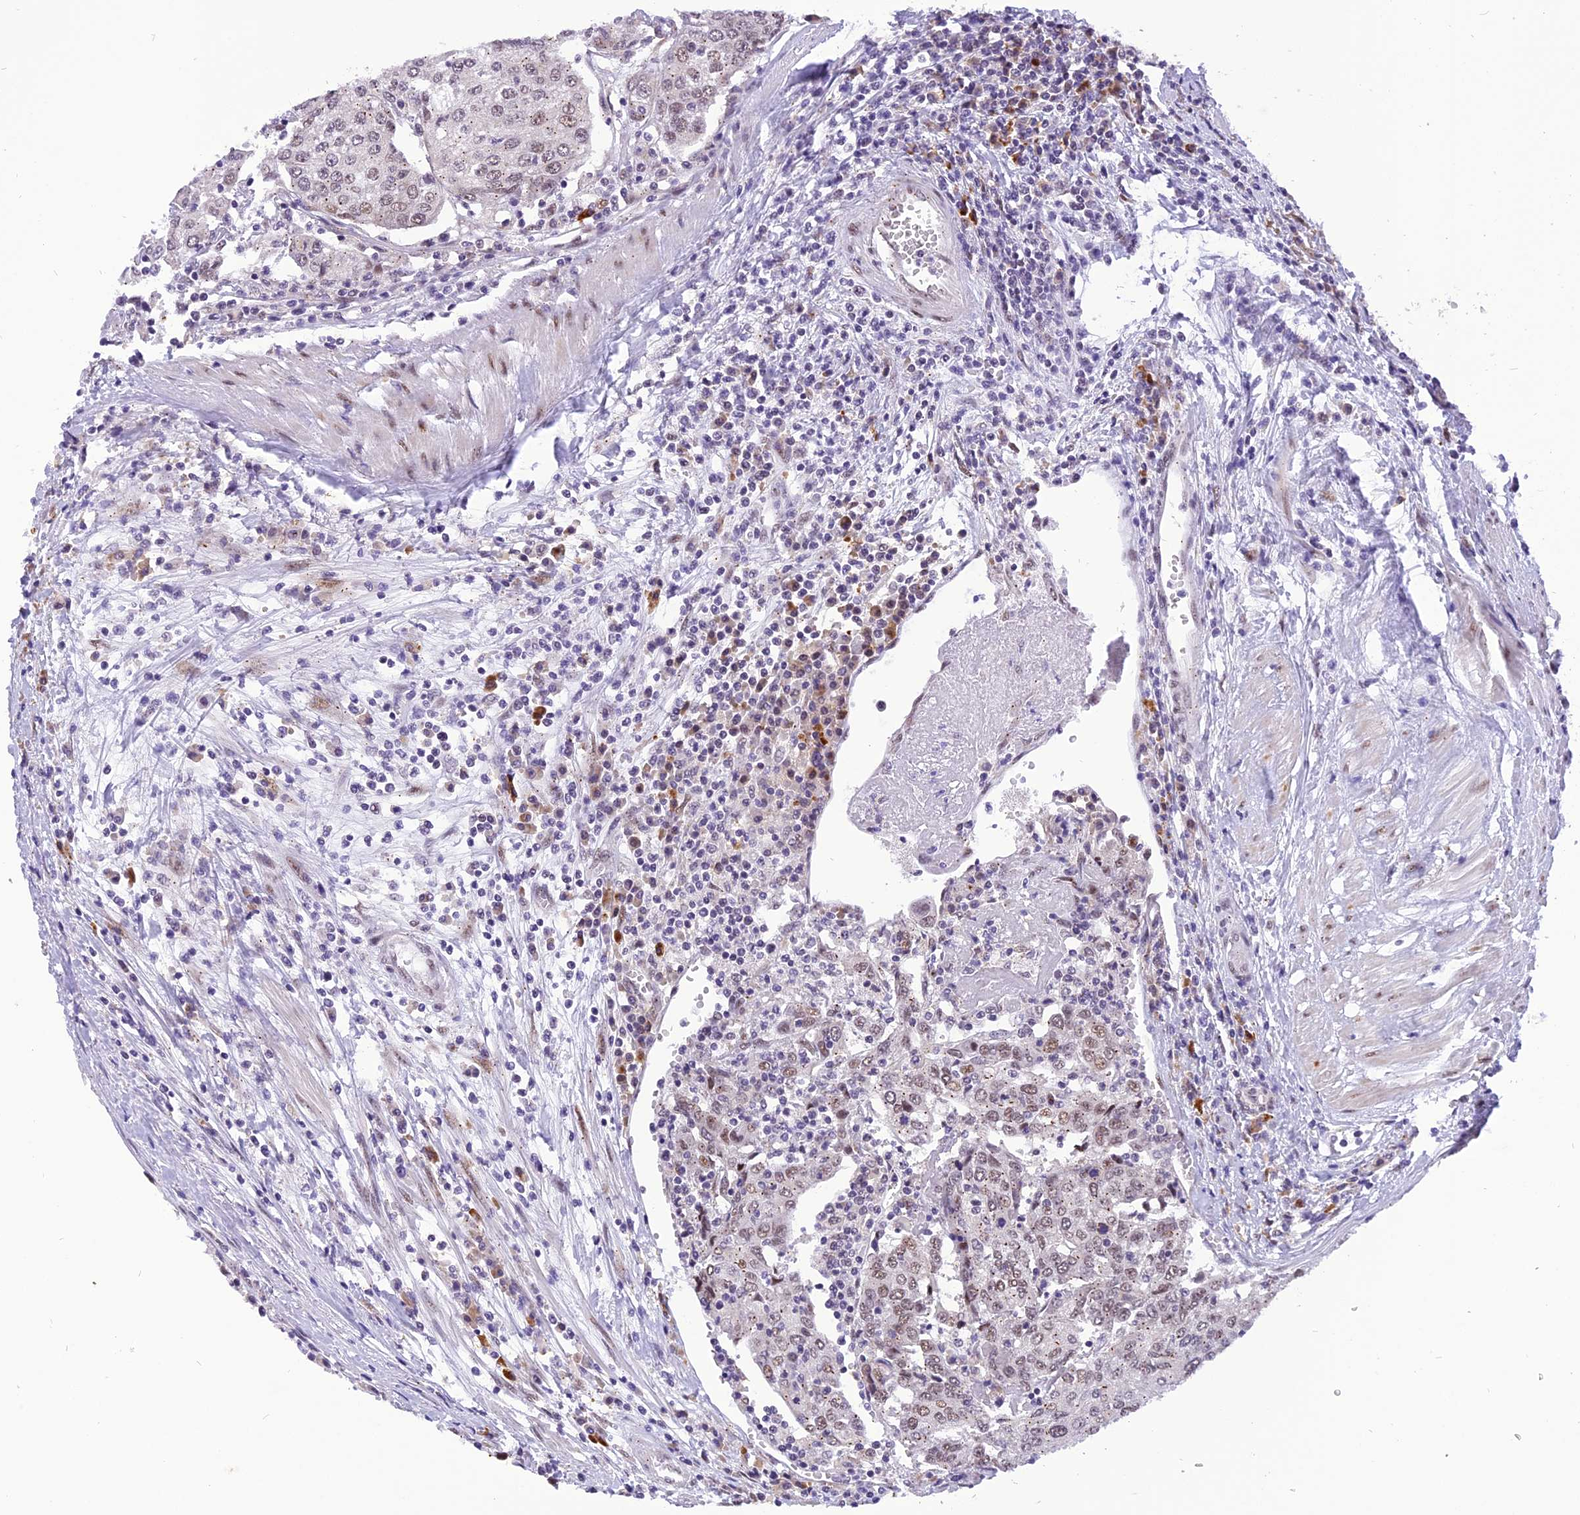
{"staining": {"intensity": "weak", "quantity": "25%-75%", "location": "nuclear"}, "tissue": "urothelial cancer", "cell_type": "Tumor cells", "image_type": "cancer", "snomed": [{"axis": "morphology", "description": "Urothelial carcinoma, High grade"}, {"axis": "topography", "description": "Urinary bladder"}], "caption": "A brown stain highlights weak nuclear positivity of a protein in urothelial carcinoma (high-grade) tumor cells.", "gene": "IRF2BP1", "patient": {"sex": "female", "age": 85}}